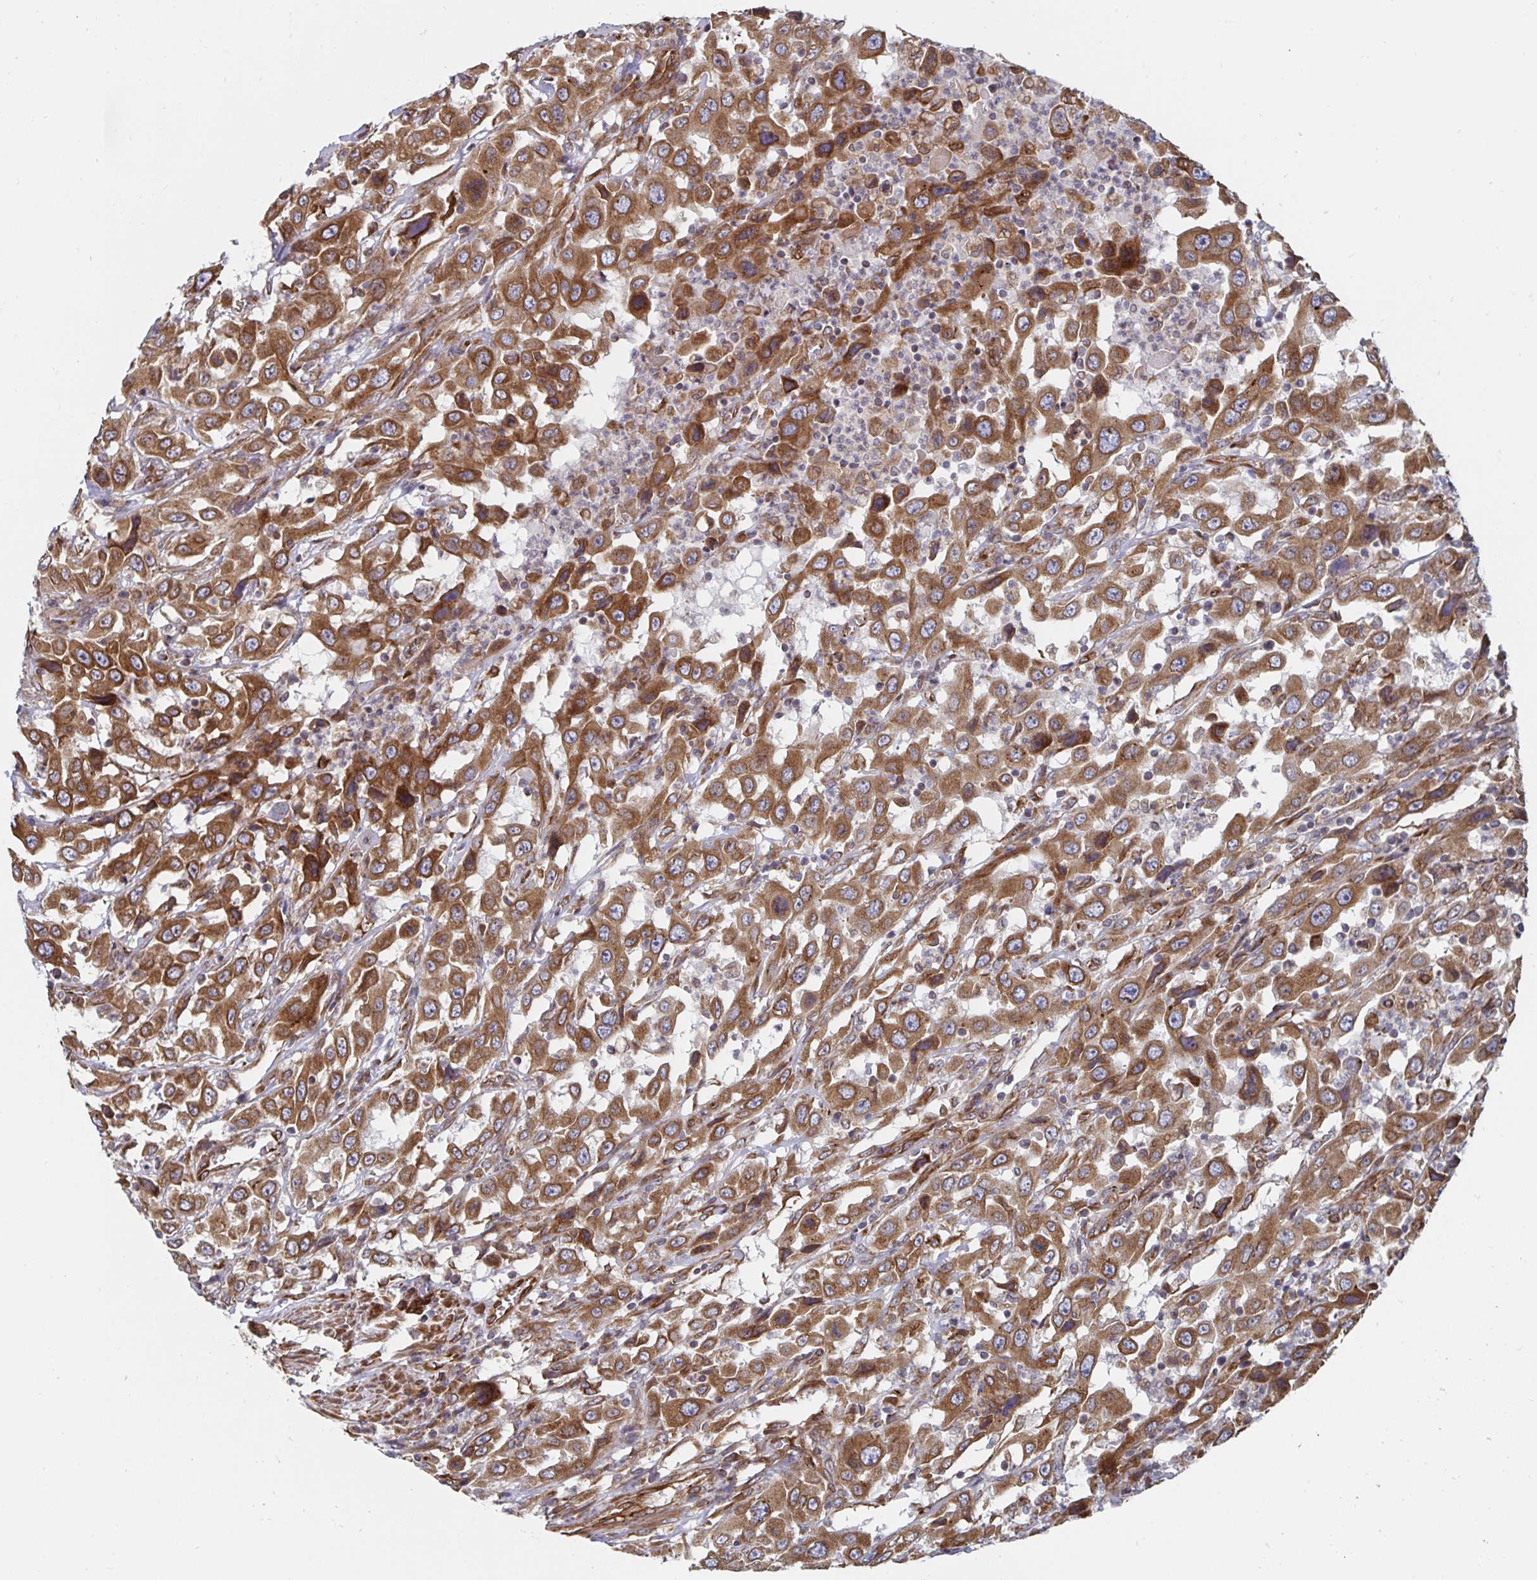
{"staining": {"intensity": "moderate", "quantity": ">75%", "location": "cytoplasmic/membranous"}, "tissue": "urothelial cancer", "cell_type": "Tumor cells", "image_type": "cancer", "snomed": [{"axis": "morphology", "description": "Urothelial carcinoma, High grade"}, {"axis": "topography", "description": "Urinary bladder"}], "caption": "This histopathology image exhibits urothelial cancer stained with immunohistochemistry (IHC) to label a protein in brown. The cytoplasmic/membranous of tumor cells show moderate positivity for the protein. Nuclei are counter-stained blue.", "gene": "BCAP29", "patient": {"sex": "male", "age": 61}}